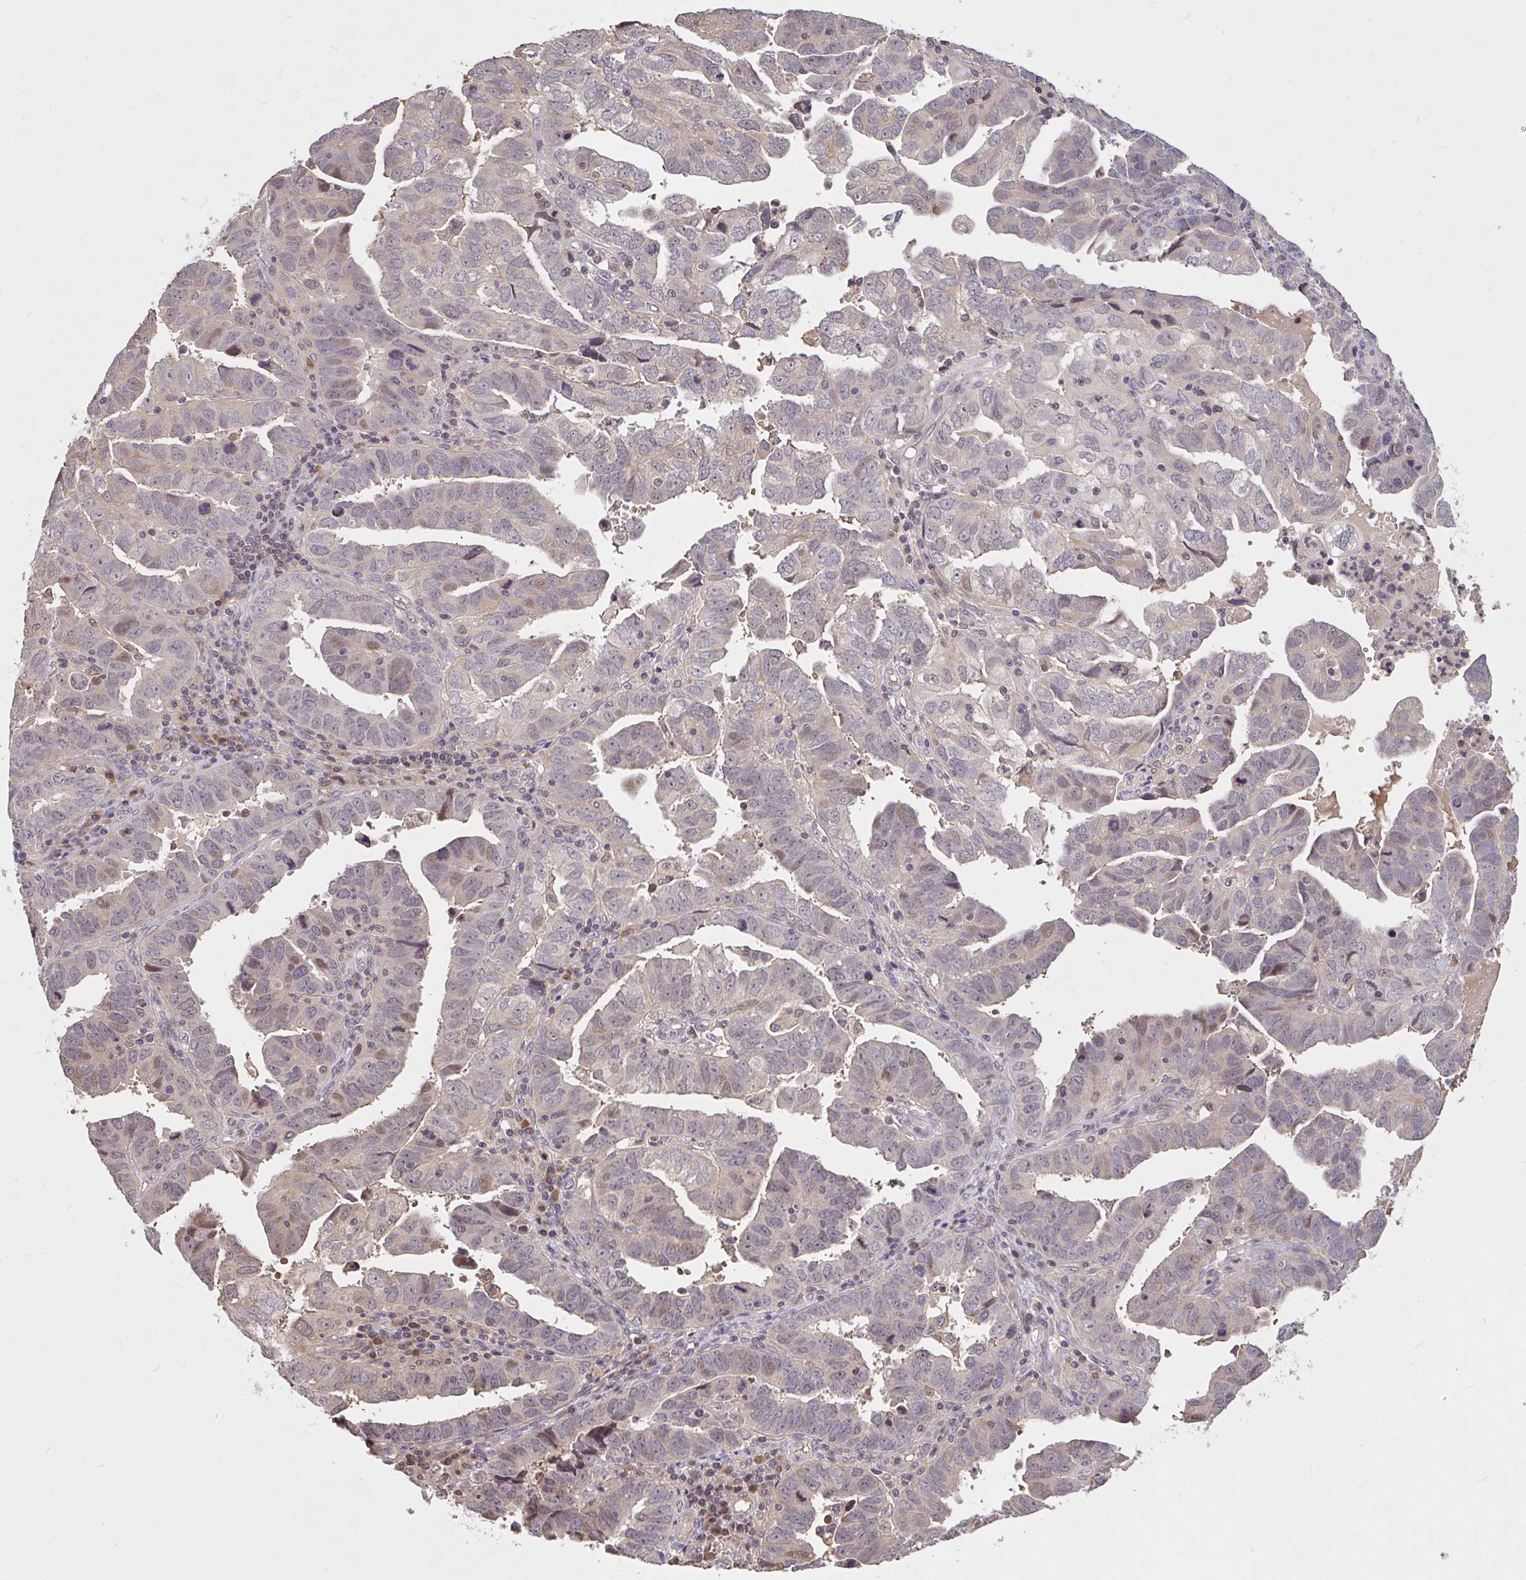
{"staining": {"intensity": "negative", "quantity": "none", "location": "none"}, "tissue": "endometrial cancer", "cell_type": "Tumor cells", "image_type": "cancer", "snomed": [{"axis": "morphology", "description": "Adenocarcinoma, NOS"}, {"axis": "topography", "description": "Uterus"}], "caption": "DAB (3,3'-diaminobenzidine) immunohistochemical staining of endometrial cancer demonstrates no significant positivity in tumor cells.", "gene": "FCER1A", "patient": {"sex": "female", "age": 62}}